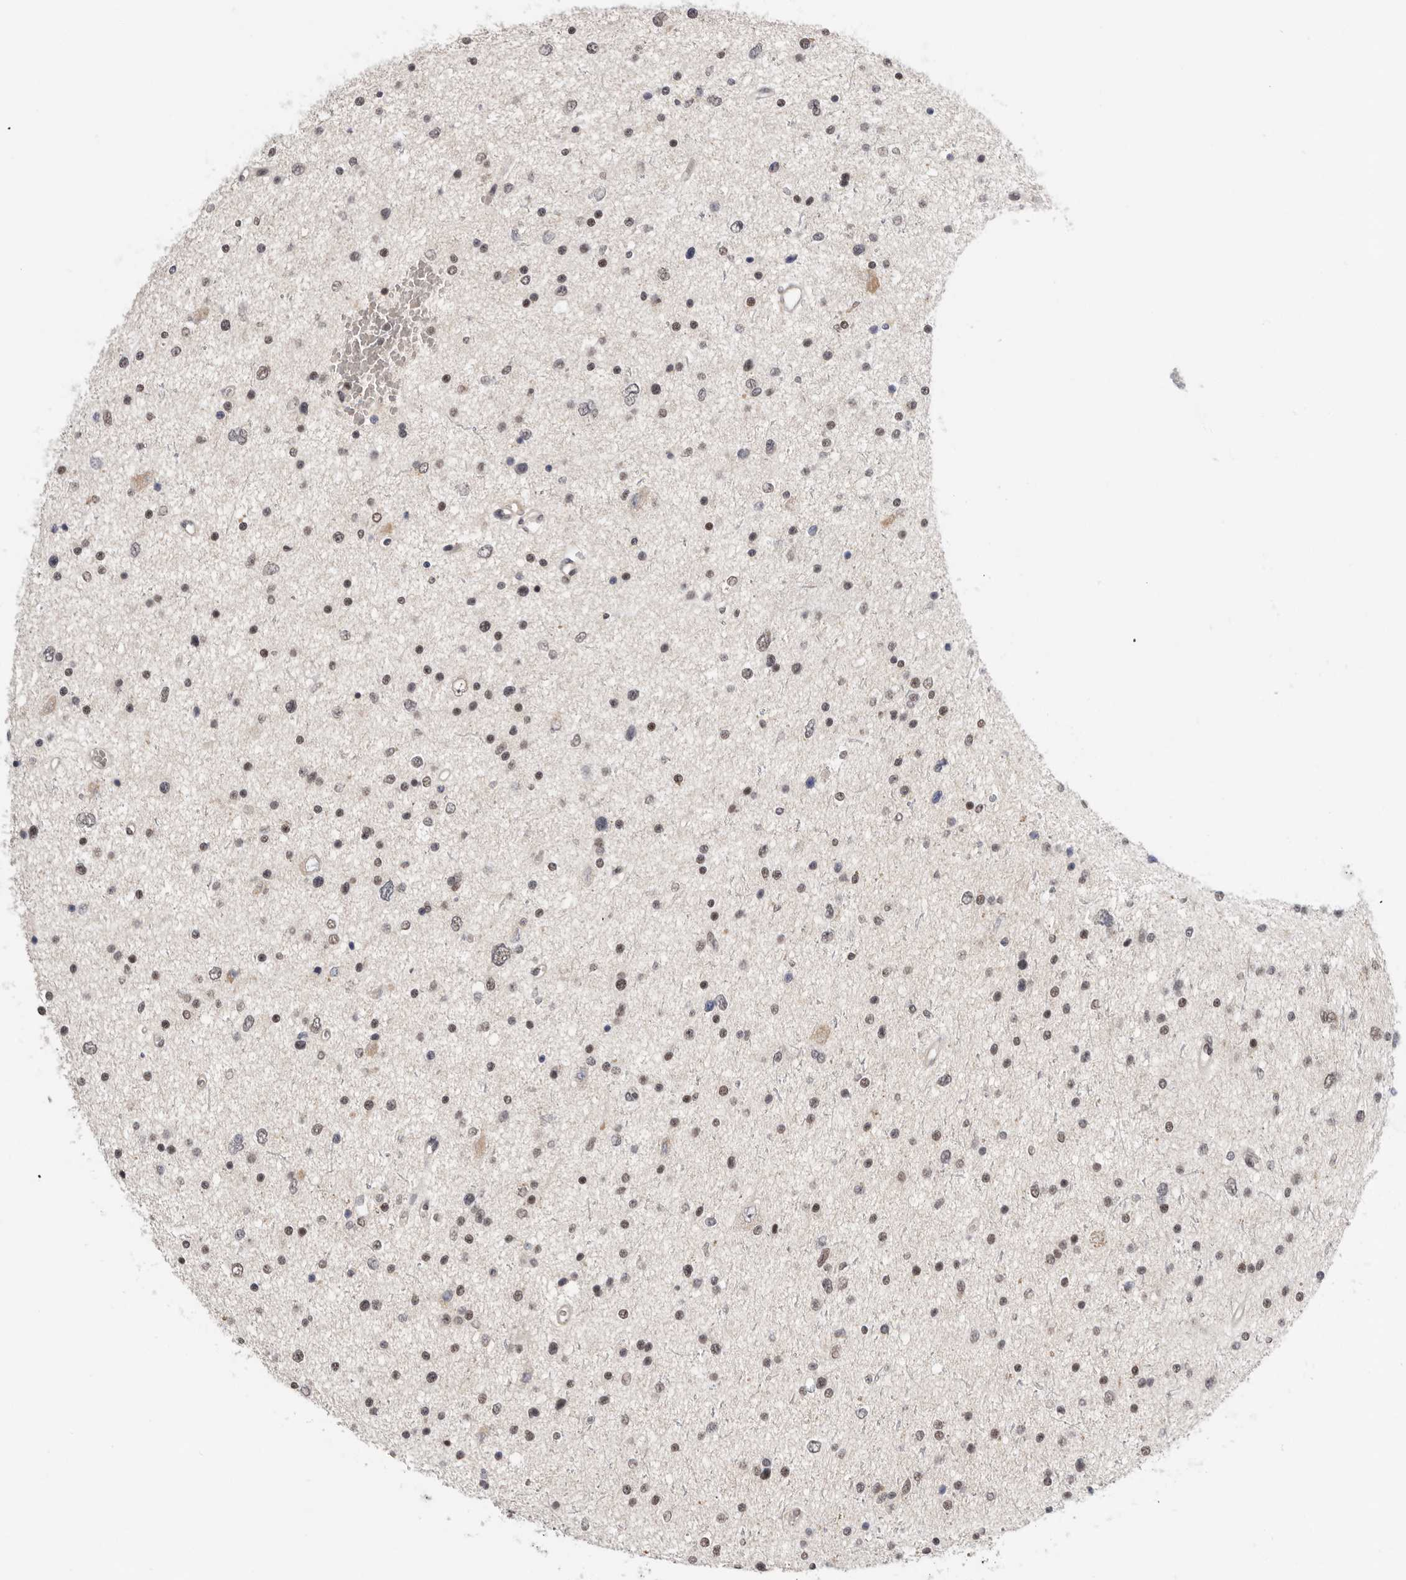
{"staining": {"intensity": "moderate", "quantity": ">75%", "location": "nuclear"}, "tissue": "glioma", "cell_type": "Tumor cells", "image_type": "cancer", "snomed": [{"axis": "morphology", "description": "Glioma, malignant, Low grade"}, {"axis": "topography", "description": "Brain"}], "caption": "Immunohistochemical staining of malignant glioma (low-grade) displays moderate nuclear protein staining in about >75% of tumor cells. (DAB = brown stain, brightfield microscopy at high magnification).", "gene": "BRCA2", "patient": {"sex": "female", "age": 37}}